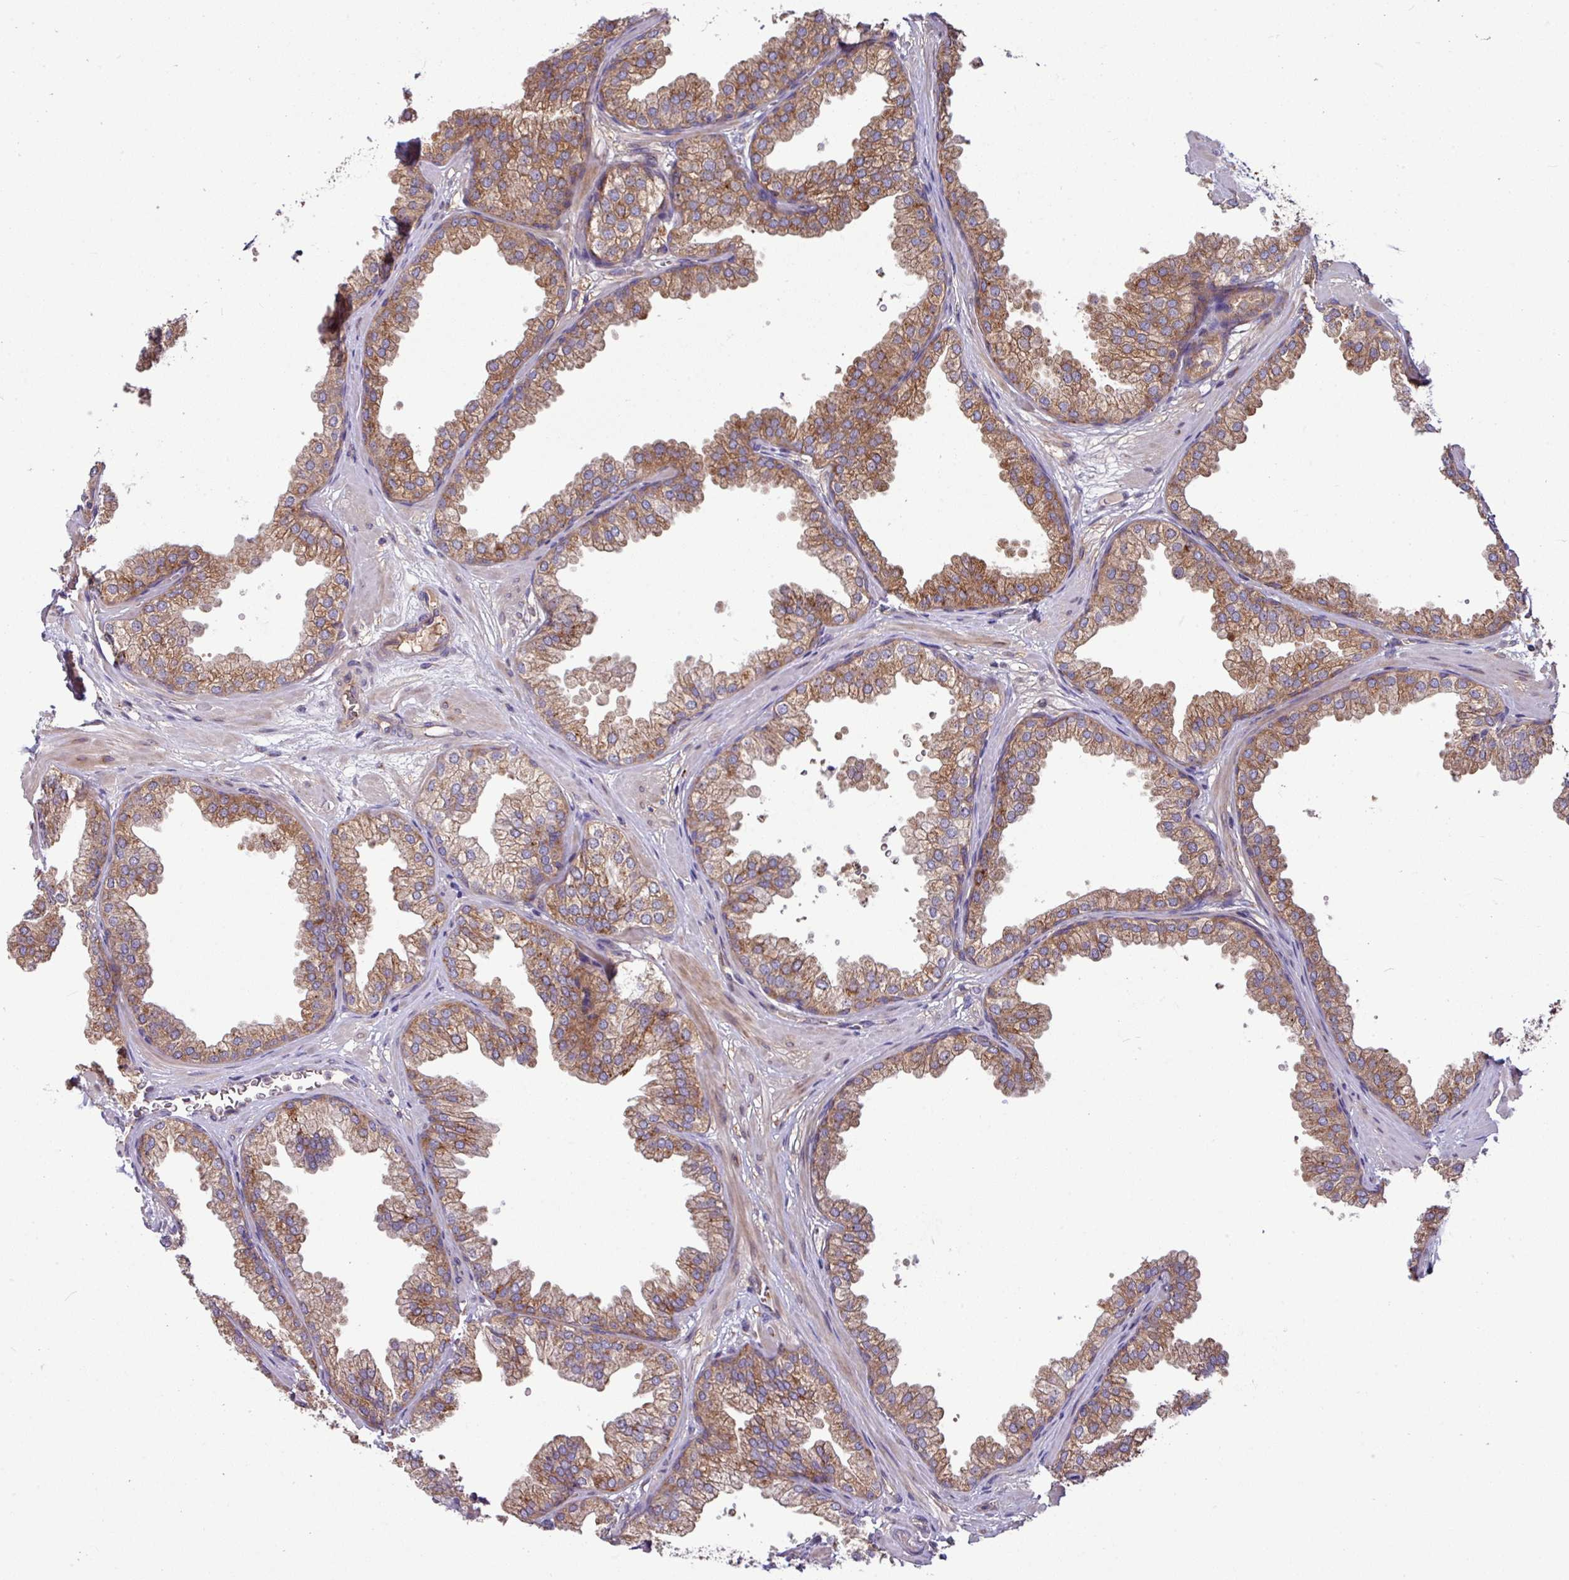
{"staining": {"intensity": "moderate", "quantity": ">75%", "location": "cytoplasmic/membranous"}, "tissue": "prostate", "cell_type": "Glandular cells", "image_type": "normal", "snomed": [{"axis": "morphology", "description": "Normal tissue, NOS"}, {"axis": "topography", "description": "Prostate"}], "caption": "Protein analysis of normal prostate exhibits moderate cytoplasmic/membranous staining in about >75% of glandular cells. The protein is stained brown, and the nuclei are stained in blue (DAB (3,3'-diaminobenzidine) IHC with brightfield microscopy, high magnification).", "gene": "LSM12", "patient": {"sex": "male", "age": 37}}